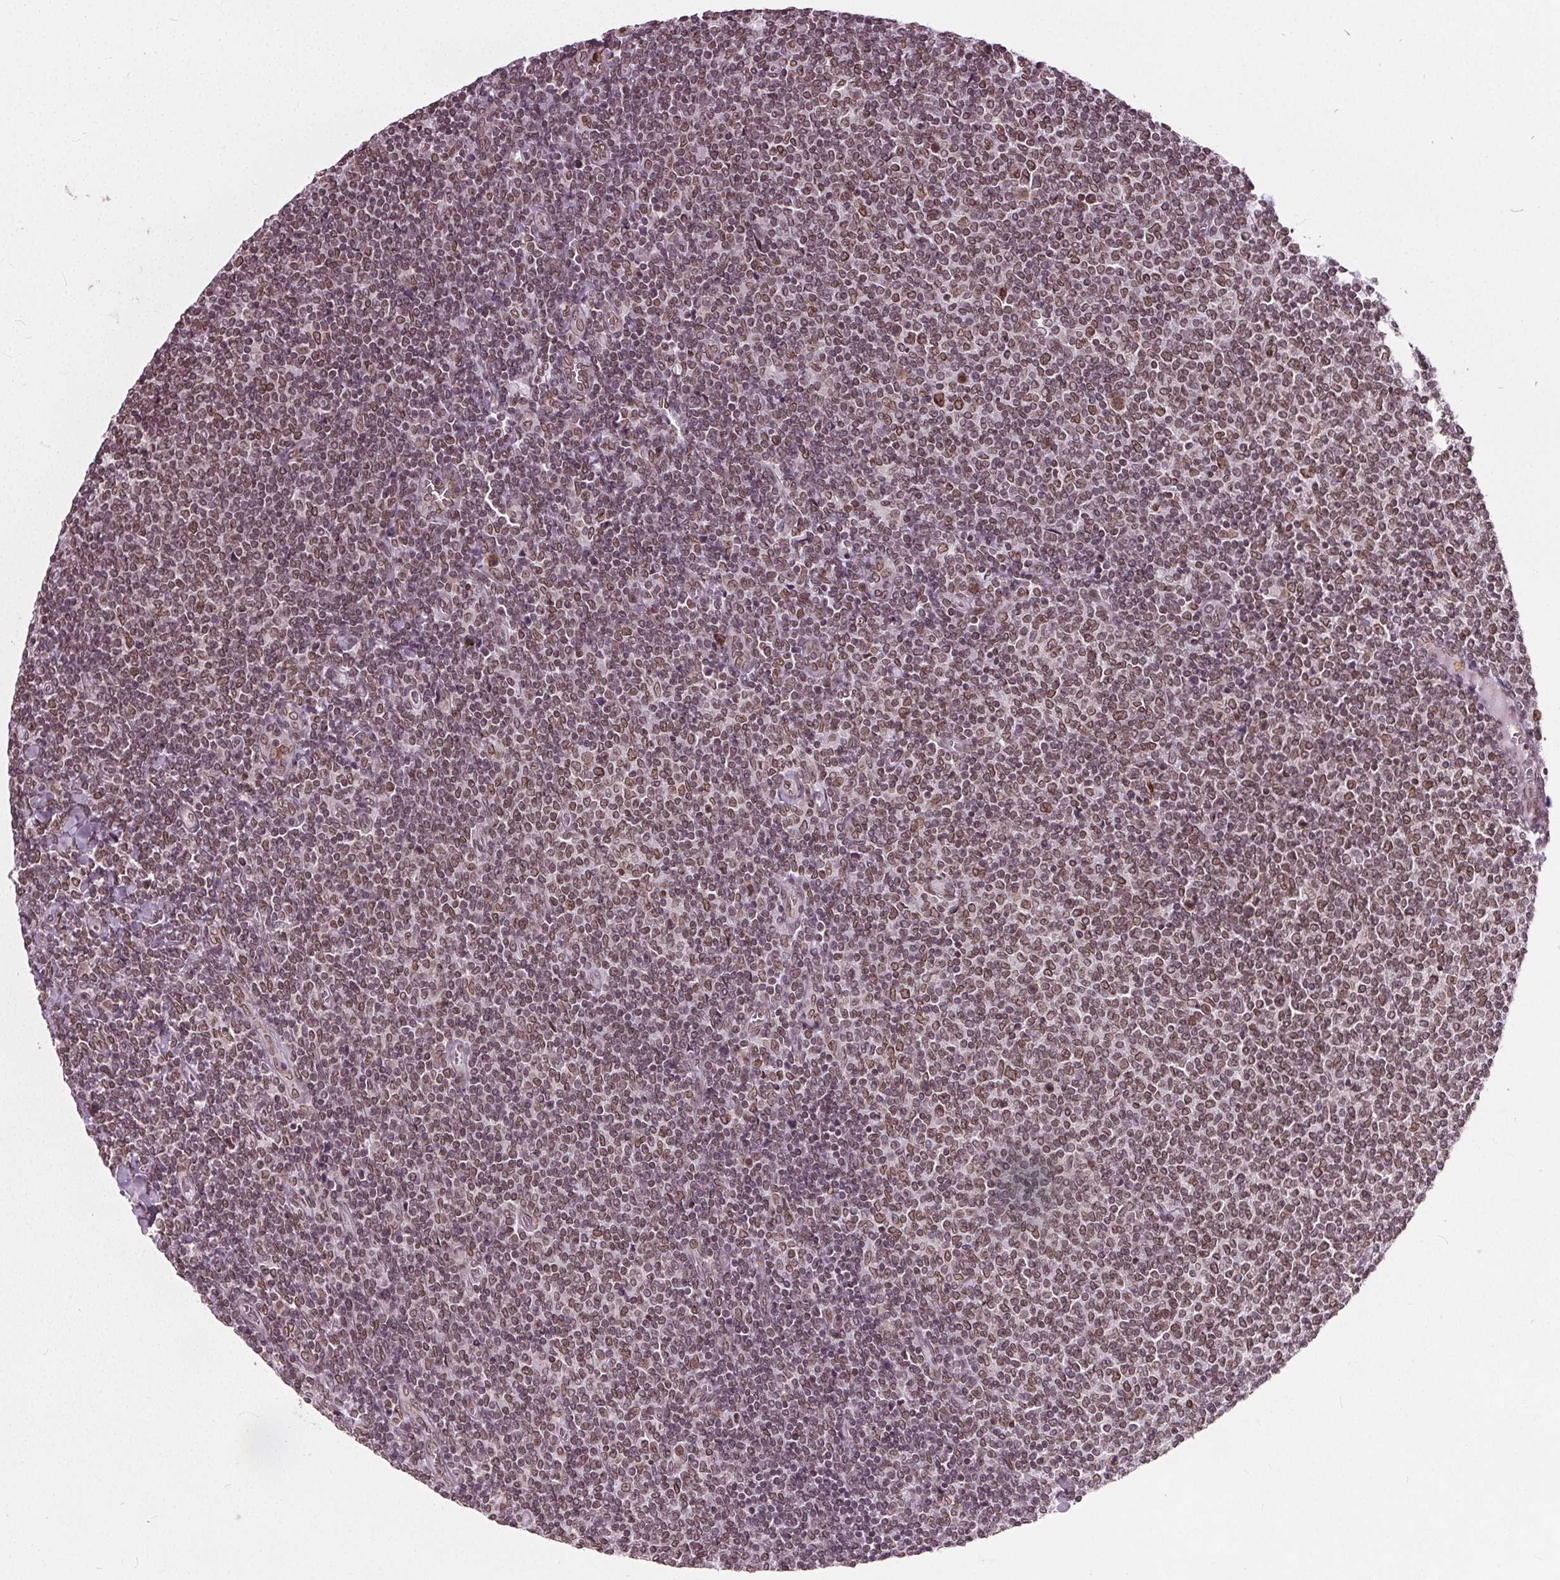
{"staining": {"intensity": "moderate", "quantity": ">75%", "location": "nuclear"}, "tissue": "lymphoma", "cell_type": "Tumor cells", "image_type": "cancer", "snomed": [{"axis": "morphology", "description": "Malignant lymphoma, non-Hodgkin's type, Low grade"}, {"axis": "topography", "description": "Lymph node"}], "caption": "Human low-grade malignant lymphoma, non-Hodgkin's type stained with a protein marker exhibits moderate staining in tumor cells.", "gene": "TTC39C", "patient": {"sex": "male", "age": 52}}